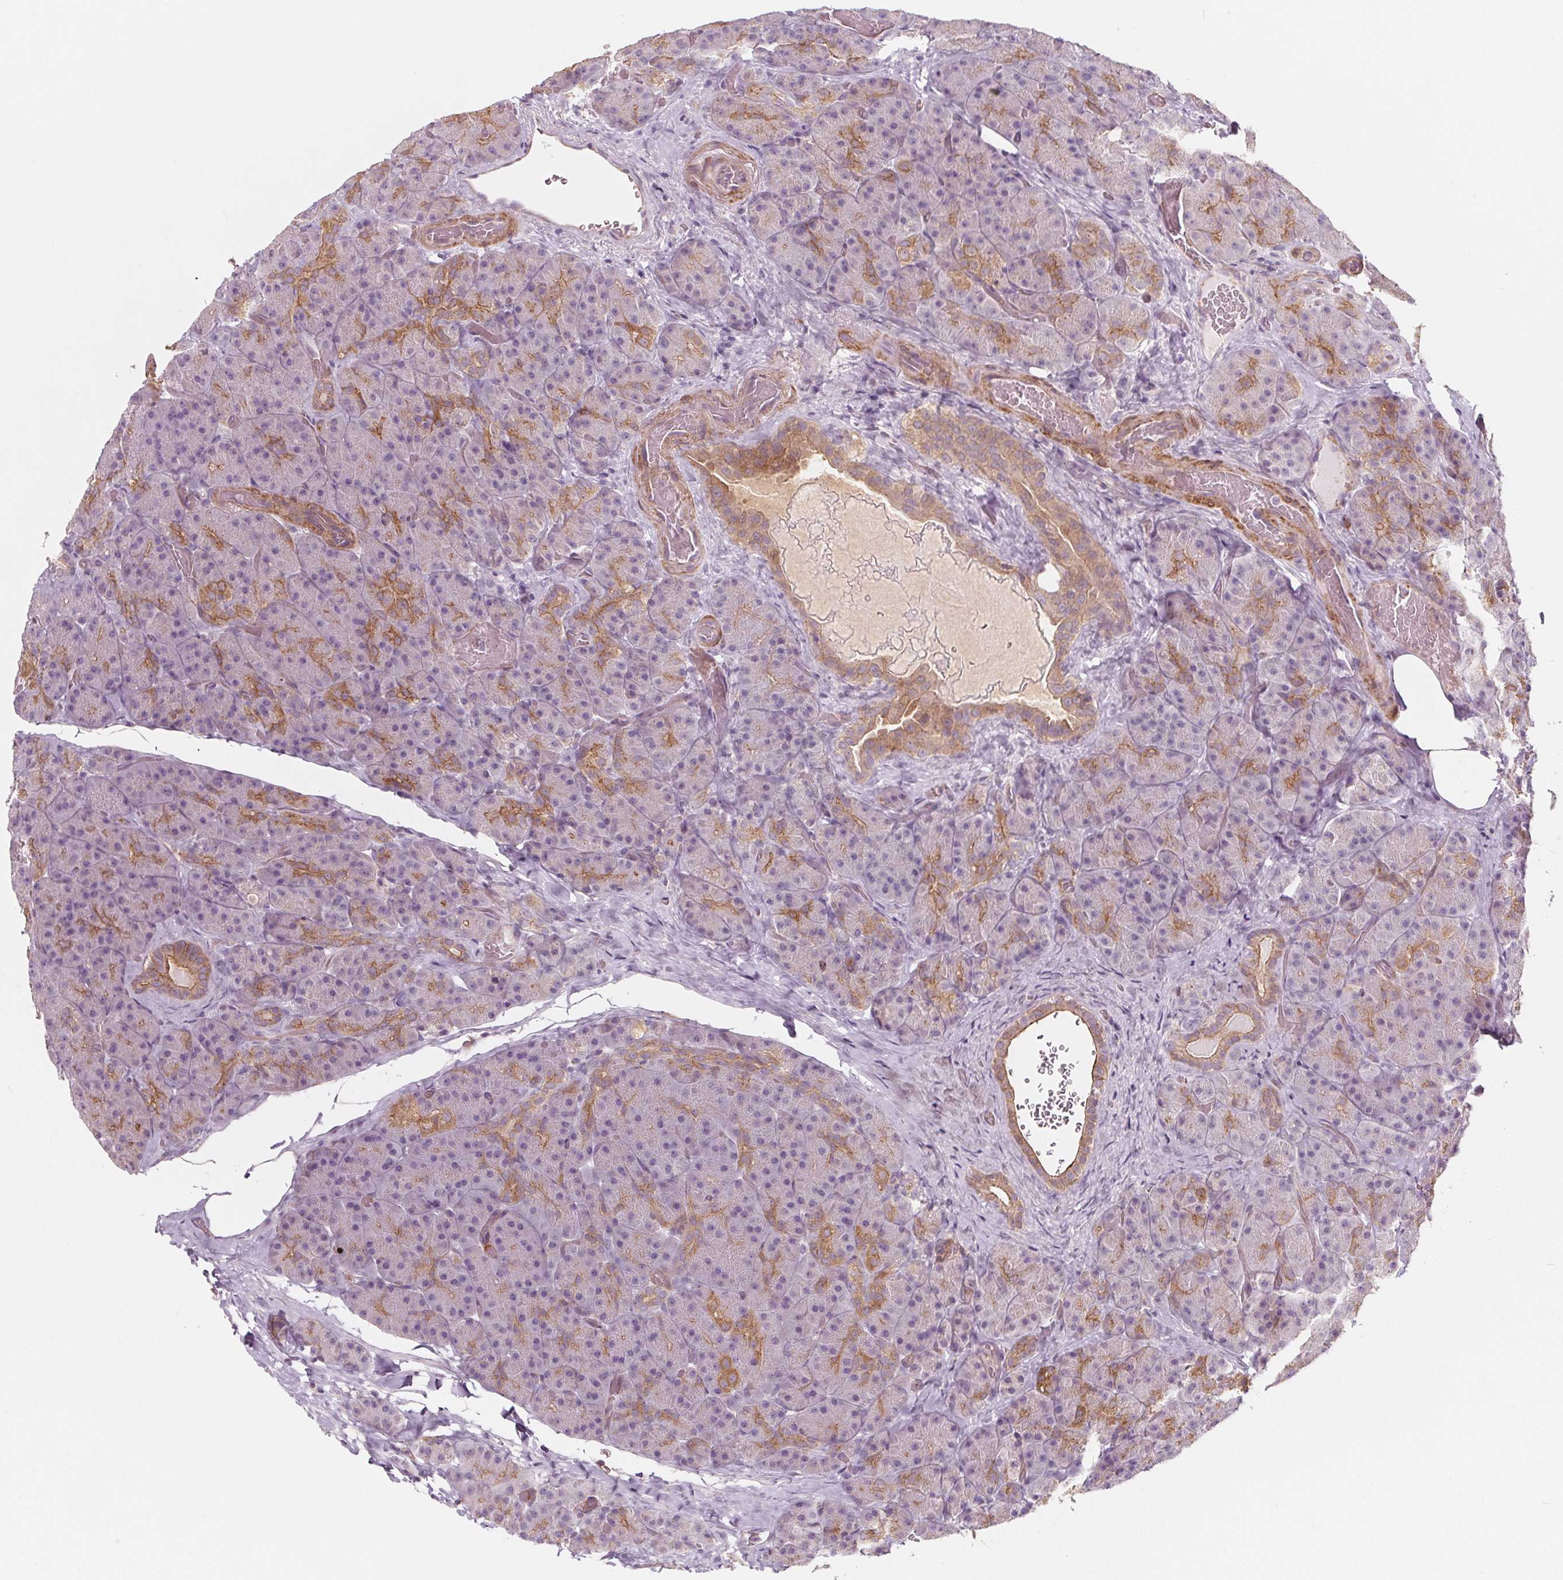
{"staining": {"intensity": "moderate", "quantity": "<25%", "location": "cytoplasmic/membranous"}, "tissue": "pancreas", "cell_type": "Exocrine glandular cells", "image_type": "normal", "snomed": [{"axis": "morphology", "description": "Normal tissue, NOS"}, {"axis": "topography", "description": "Pancreas"}], "caption": "Immunohistochemistry (DAB (3,3'-diaminobenzidine)) staining of unremarkable pancreas reveals moderate cytoplasmic/membranous protein expression in approximately <25% of exocrine glandular cells.", "gene": "ADAM33", "patient": {"sex": "male", "age": 57}}